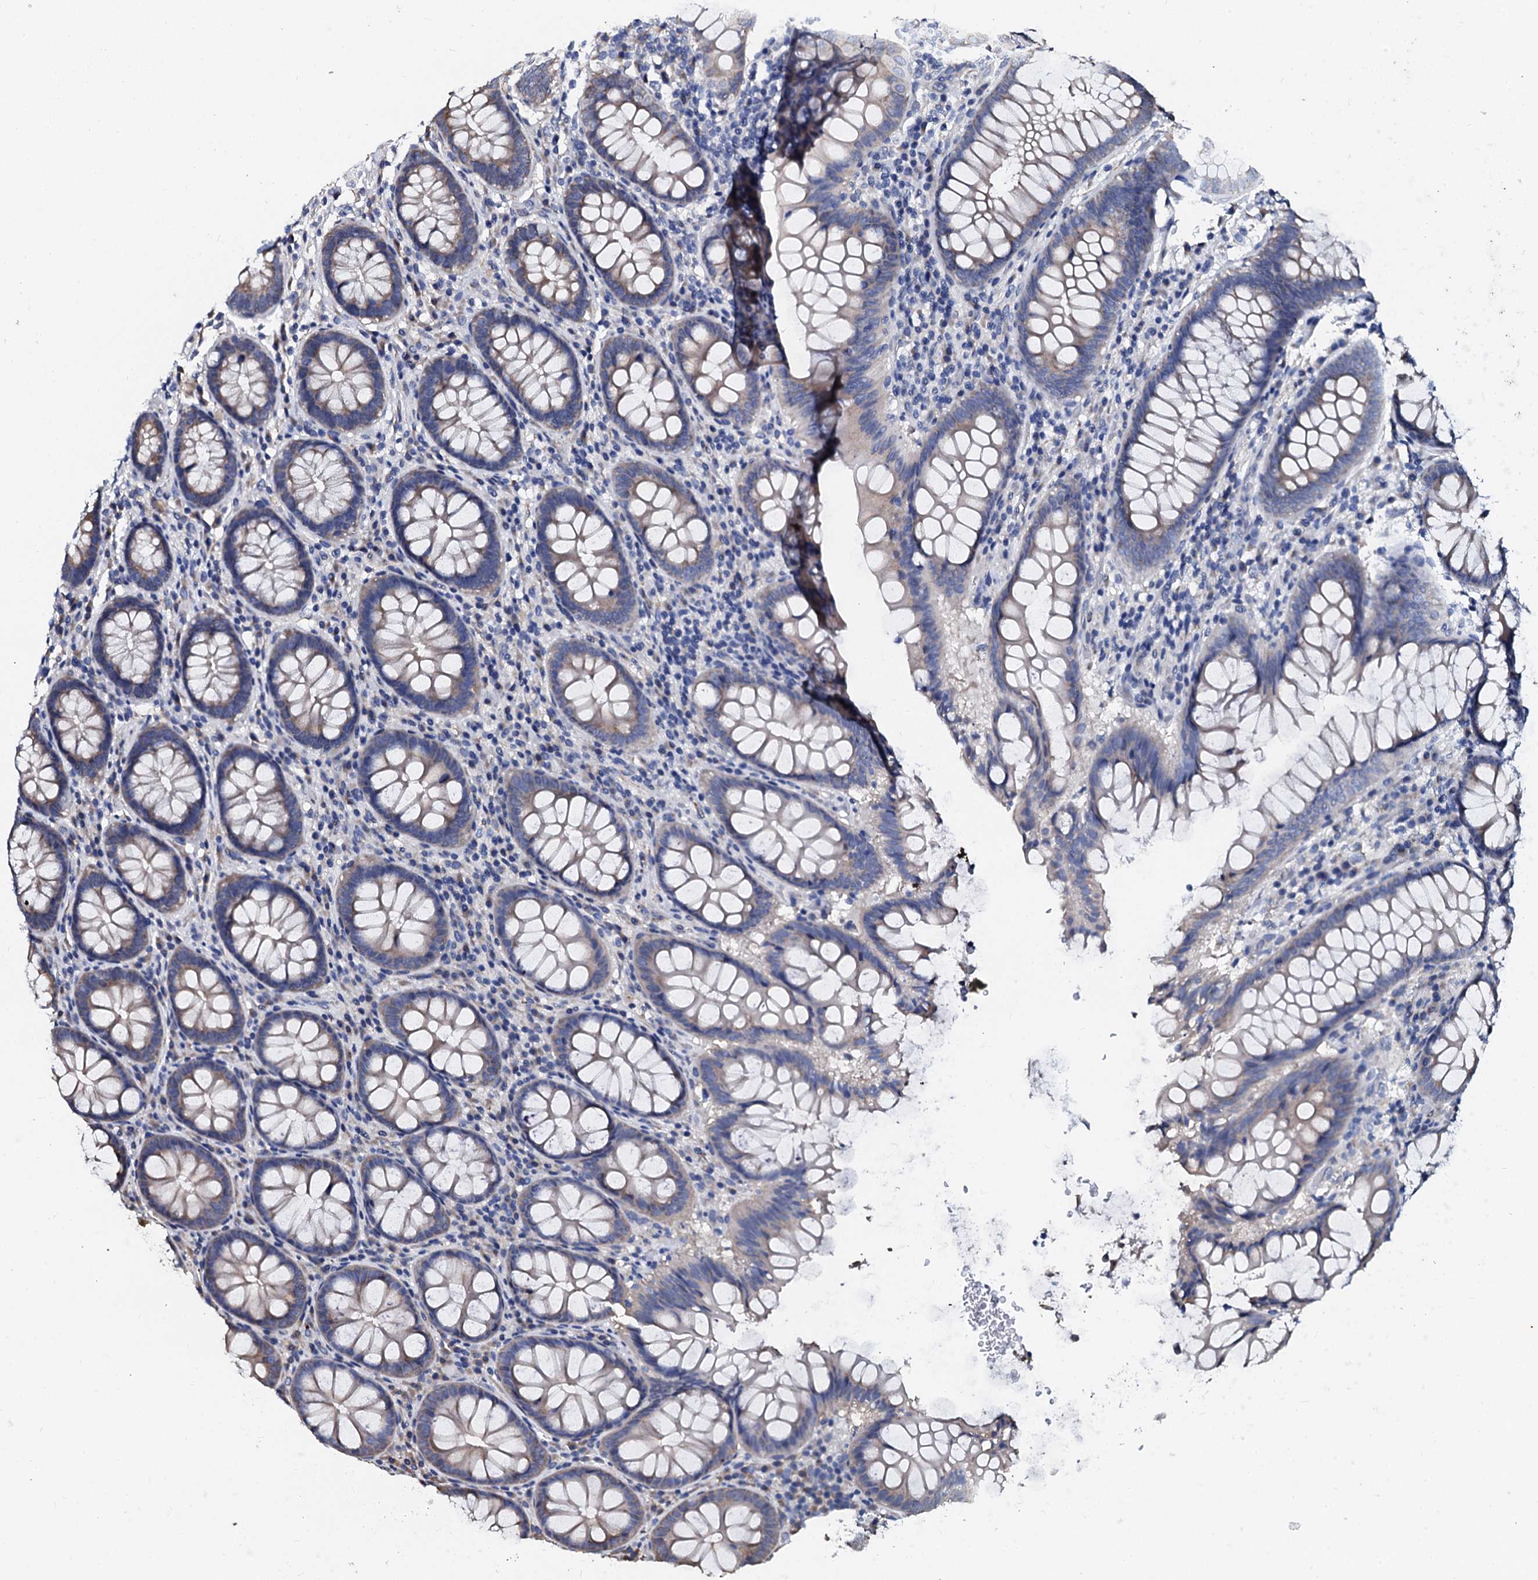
{"staining": {"intensity": "weak", "quantity": "25%-75%", "location": "cytoplasmic/membranous"}, "tissue": "colon", "cell_type": "Endothelial cells", "image_type": "normal", "snomed": [{"axis": "morphology", "description": "Normal tissue, NOS"}, {"axis": "topography", "description": "Colon"}], "caption": "Weak cytoplasmic/membranous positivity for a protein is appreciated in about 25%-75% of endothelial cells of unremarkable colon using IHC.", "gene": "AKAP3", "patient": {"sex": "female", "age": 79}}